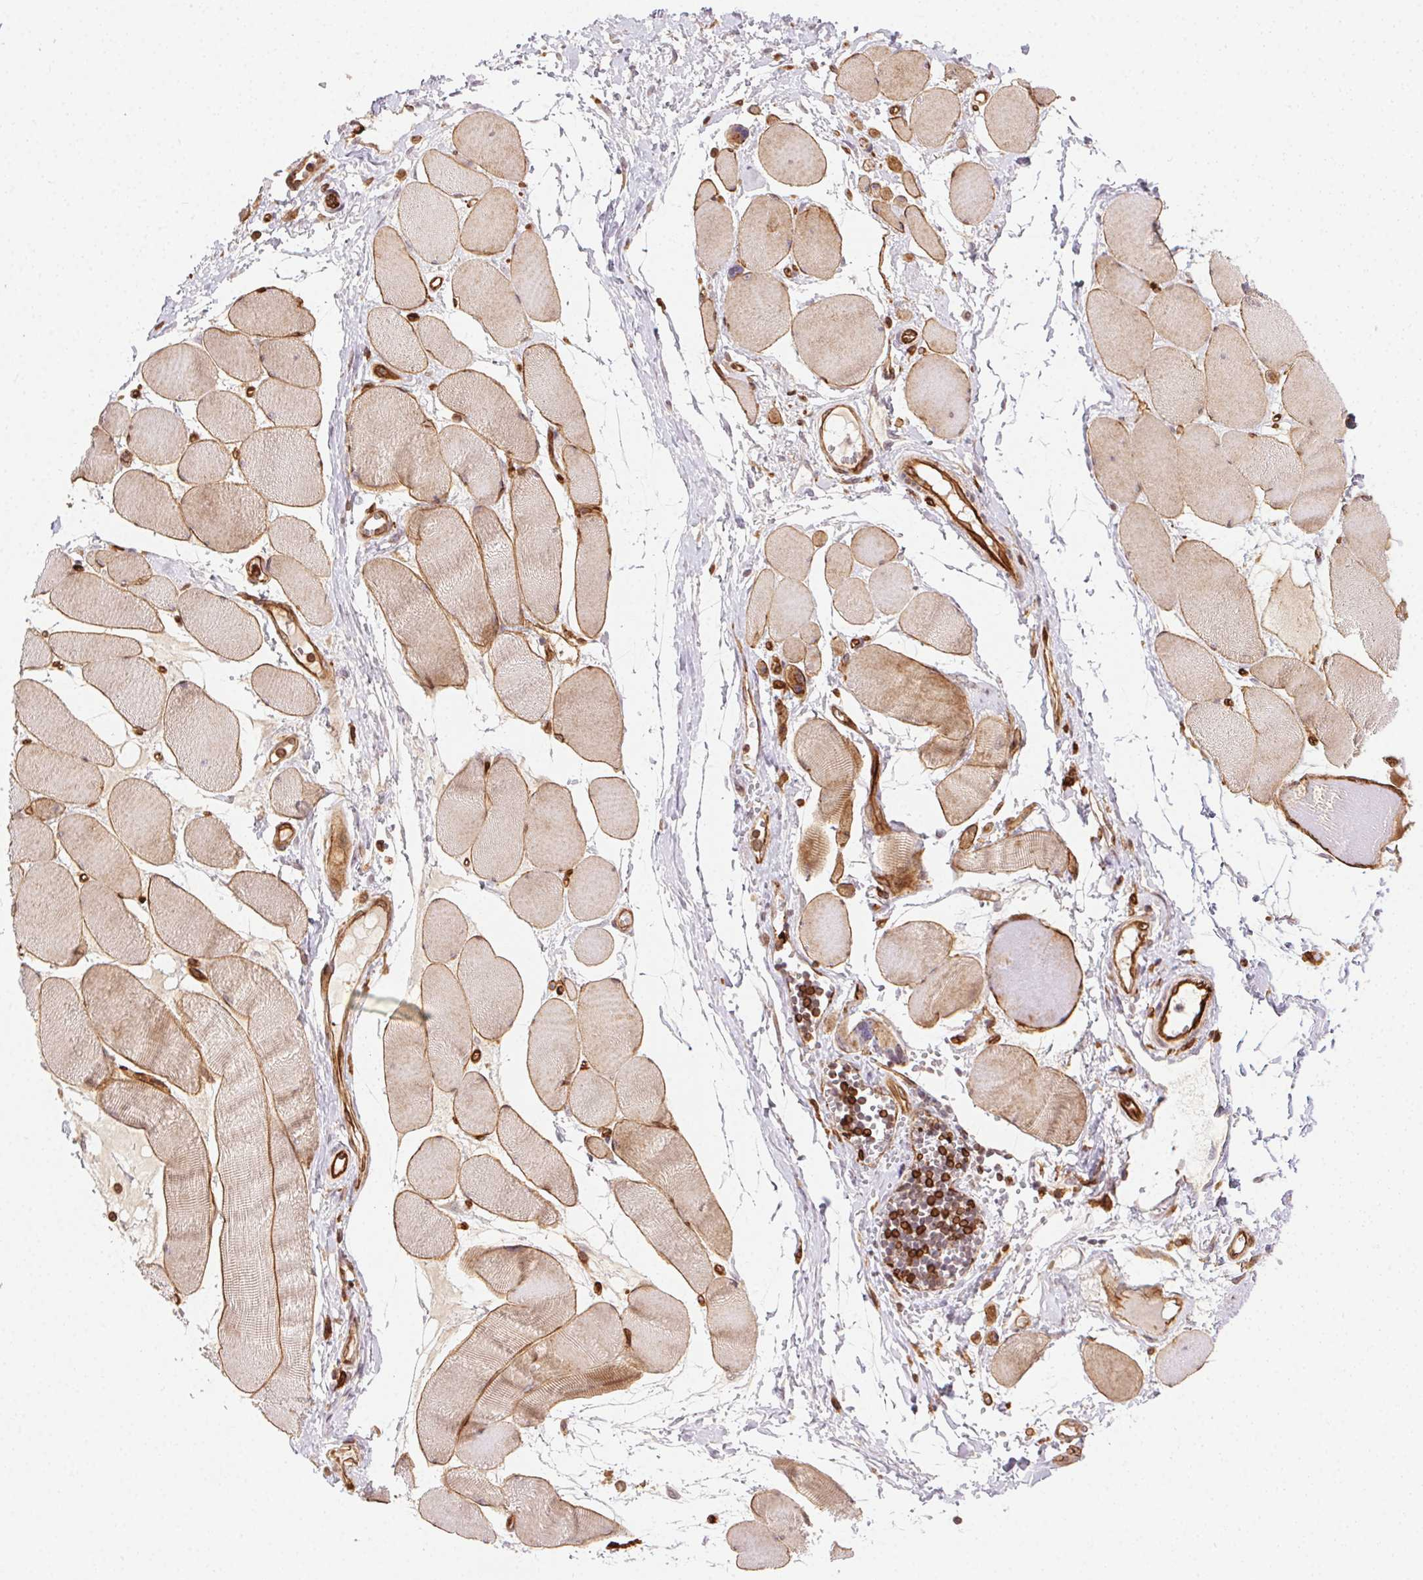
{"staining": {"intensity": "moderate", "quantity": ">75%", "location": "cytoplasmic/membranous"}, "tissue": "skeletal muscle", "cell_type": "Myocytes", "image_type": "normal", "snomed": [{"axis": "morphology", "description": "Normal tissue, NOS"}, {"axis": "topography", "description": "Skeletal muscle"}], "caption": "A micrograph of skeletal muscle stained for a protein exhibits moderate cytoplasmic/membranous brown staining in myocytes.", "gene": "RNASET2", "patient": {"sex": "female", "age": 75}}